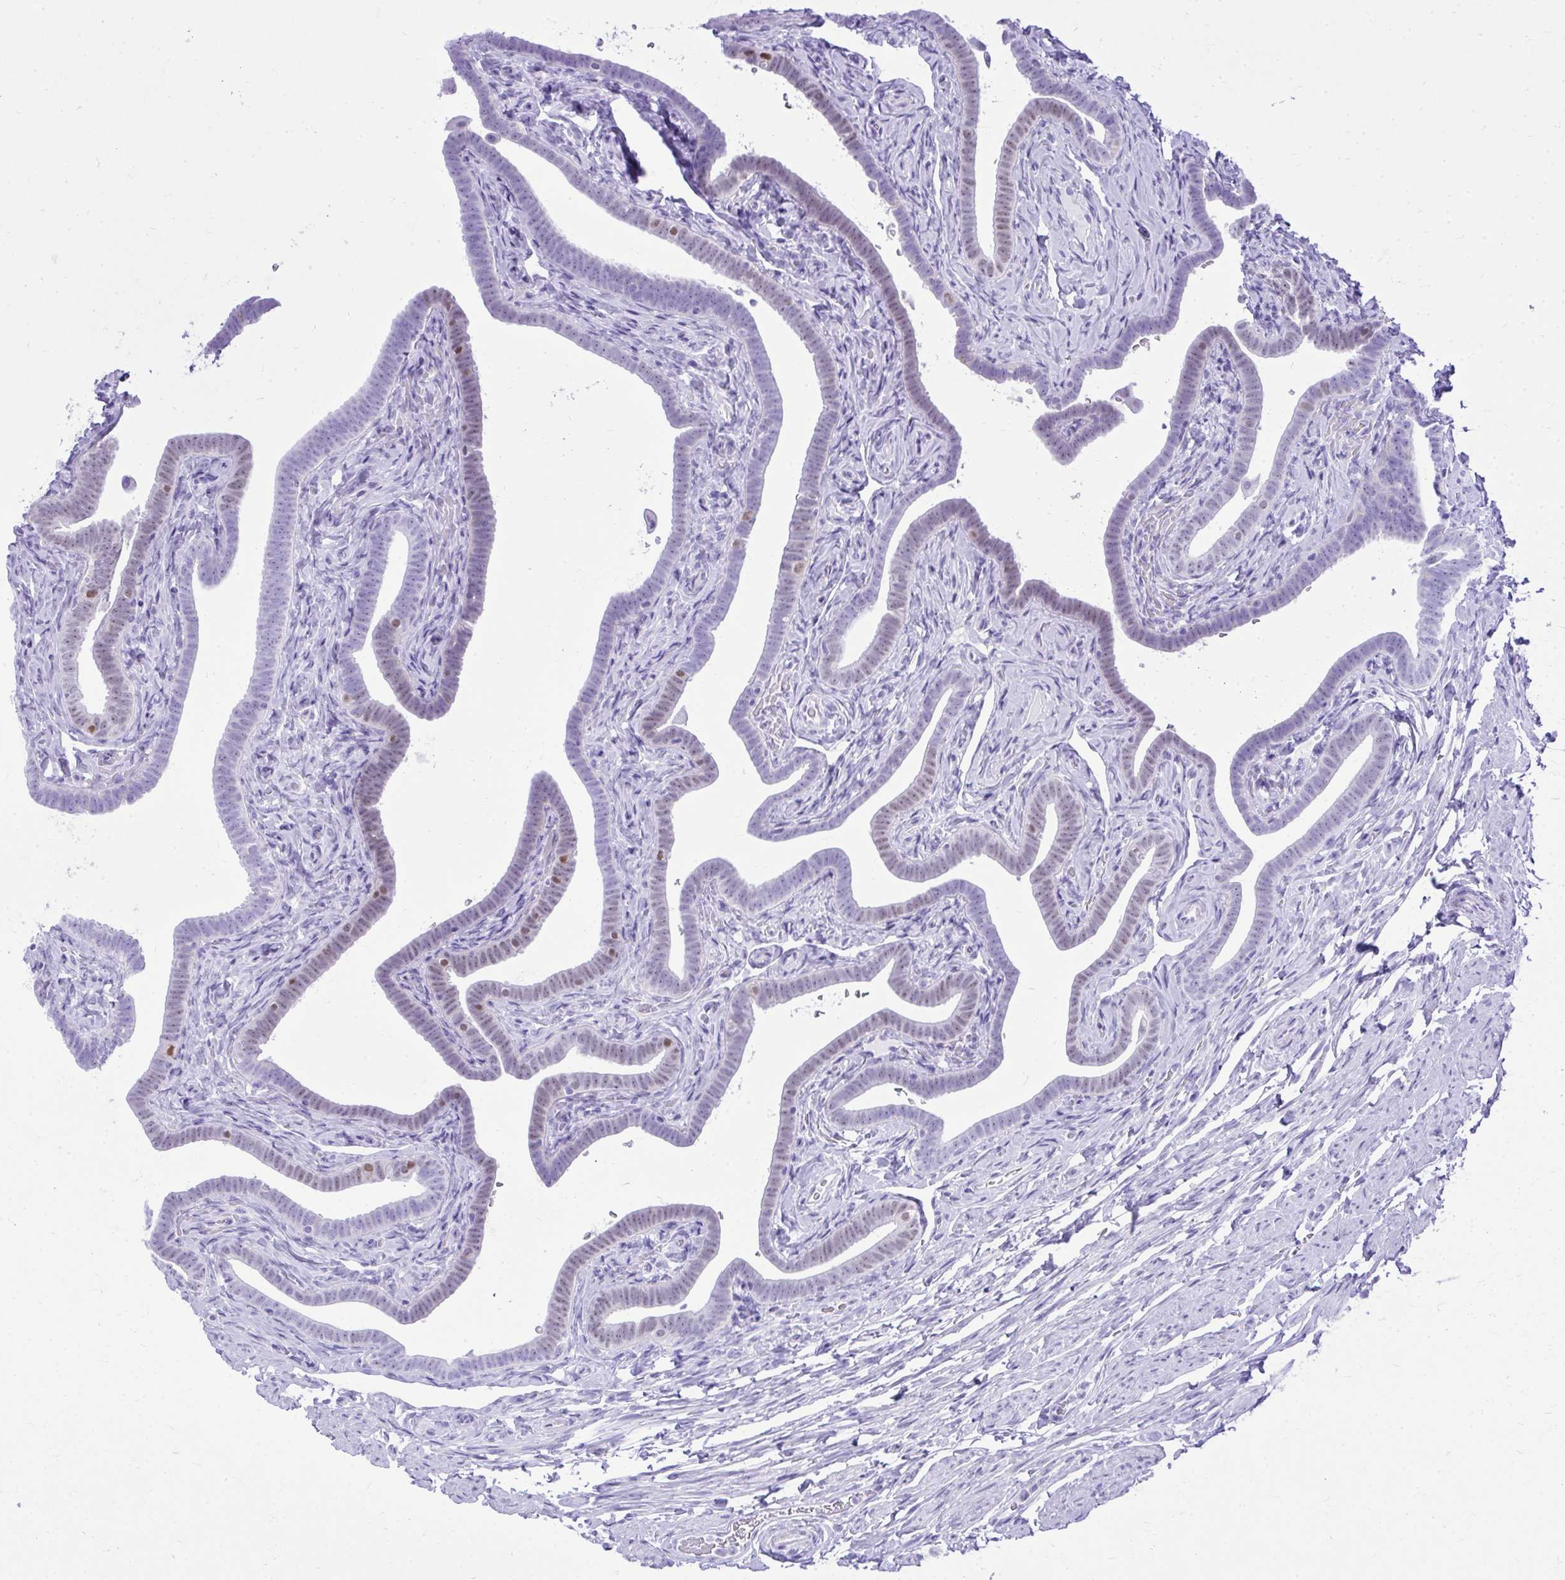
{"staining": {"intensity": "moderate", "quantity": "<25%", "location": "nuclear"}, "tissue": "fallopian tube", "cell_type": "Glandular cells", "image_type": "normal", "snomed": [{"axis": "morphology", "description": "Normal tissue, NOS"}, {"axis": "topography", "description": "Fallopian tube"}], "caption": "IHC micrograph of benign human fallopian tube stained for a protein (brown), which demonstrates low levels of moderate nuclear expression in about <25% of glandular cells.", "gene": "RALYL", "patient": {"sex": "female", "age": 69}}